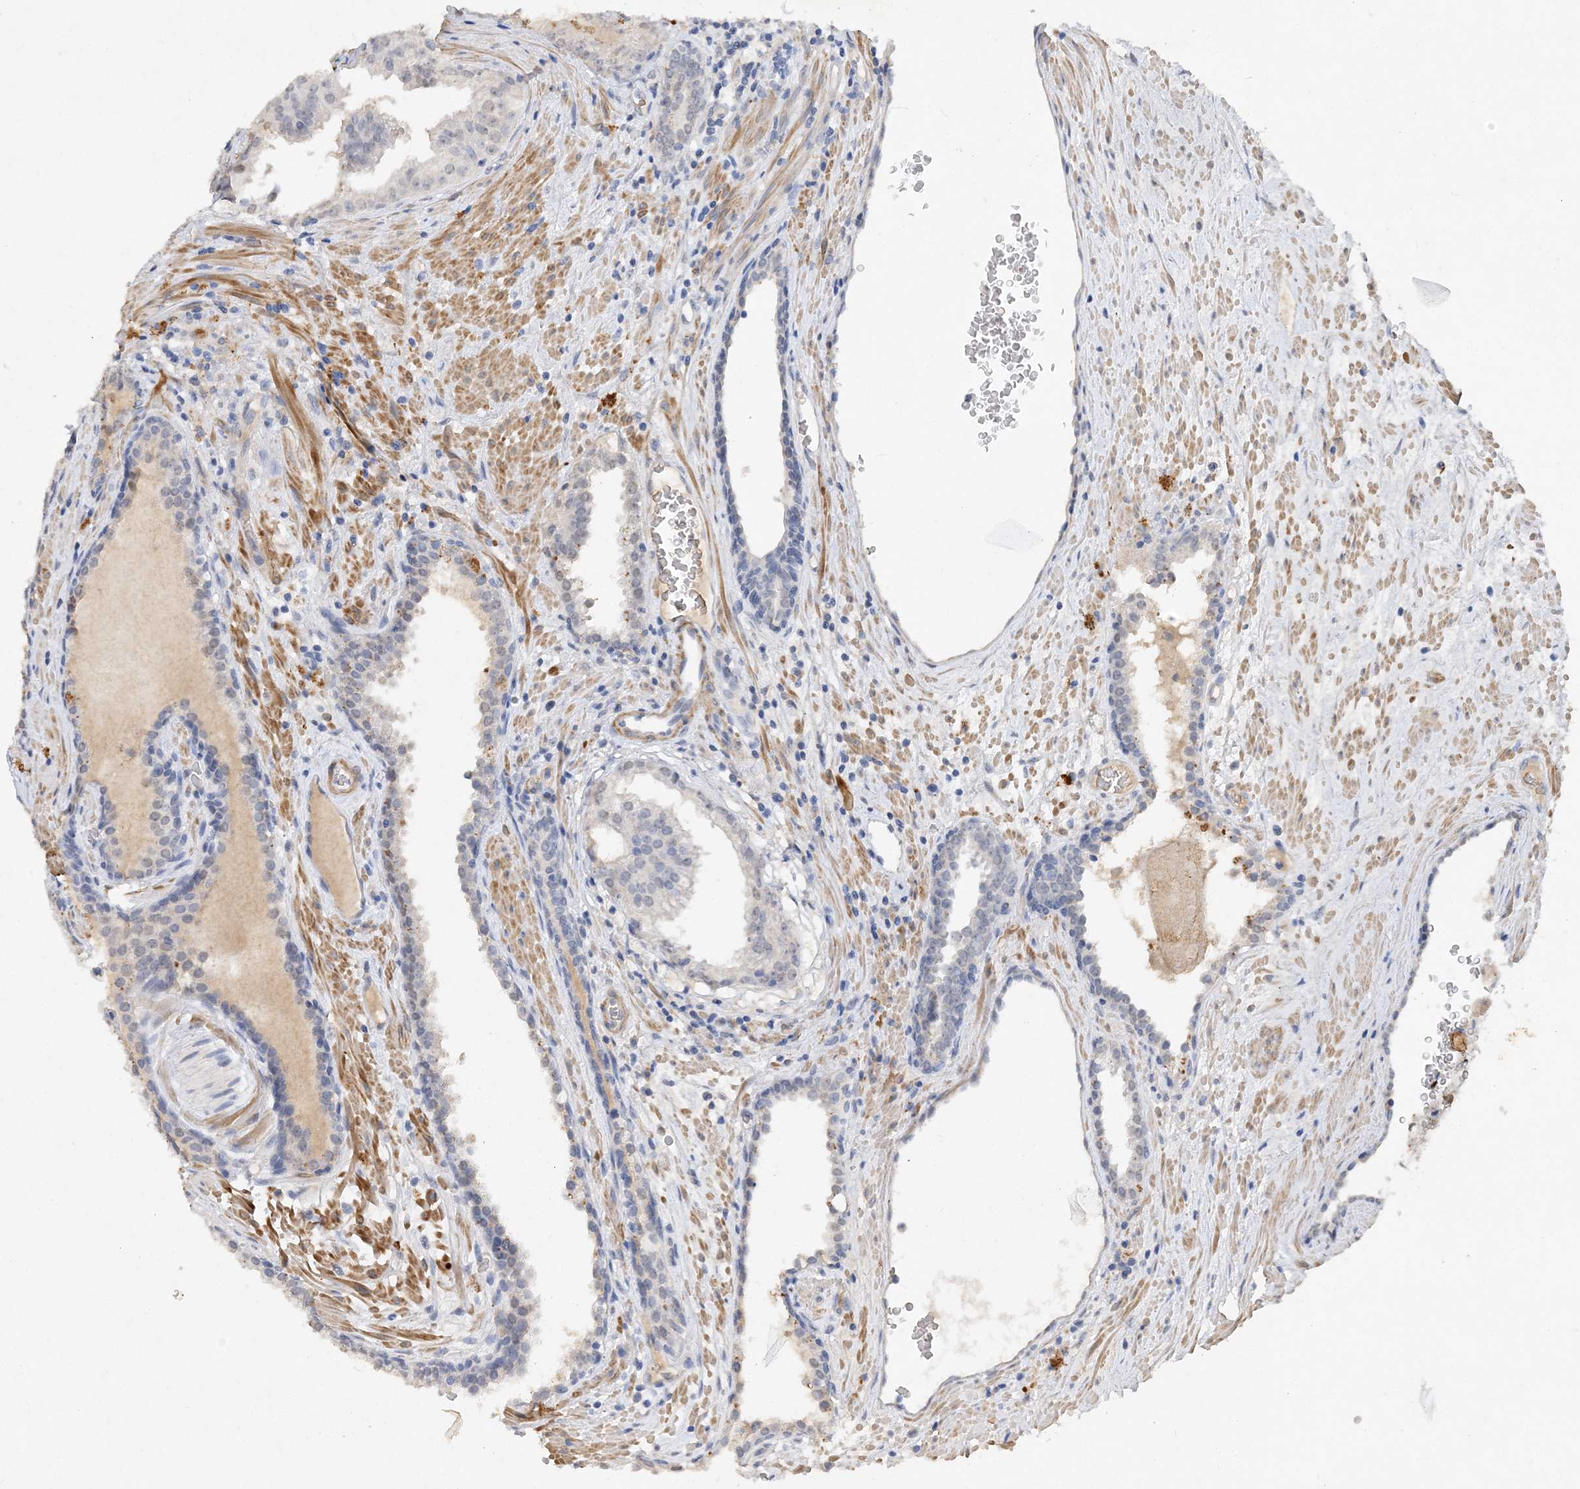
{"staining": {"intensity": "negative", "quantity": "none", "location": "none"}, "tissue": "prostate cancer", "cell_type": "Tumor cells", "image_type": "cancer", "snomed": [{"axis": "morphology", "description": "Adenocarcinoma, High grade"}, {"axis": "topography", "description": "Prostate"}], "caption": "Human adenocarcinoma (high-grade) (prostate) stained for a protein using IHC demonstrates no expression in tumor cells.", "gene": "C11orf58", "patient": {"sex": "male", "age": 68}}